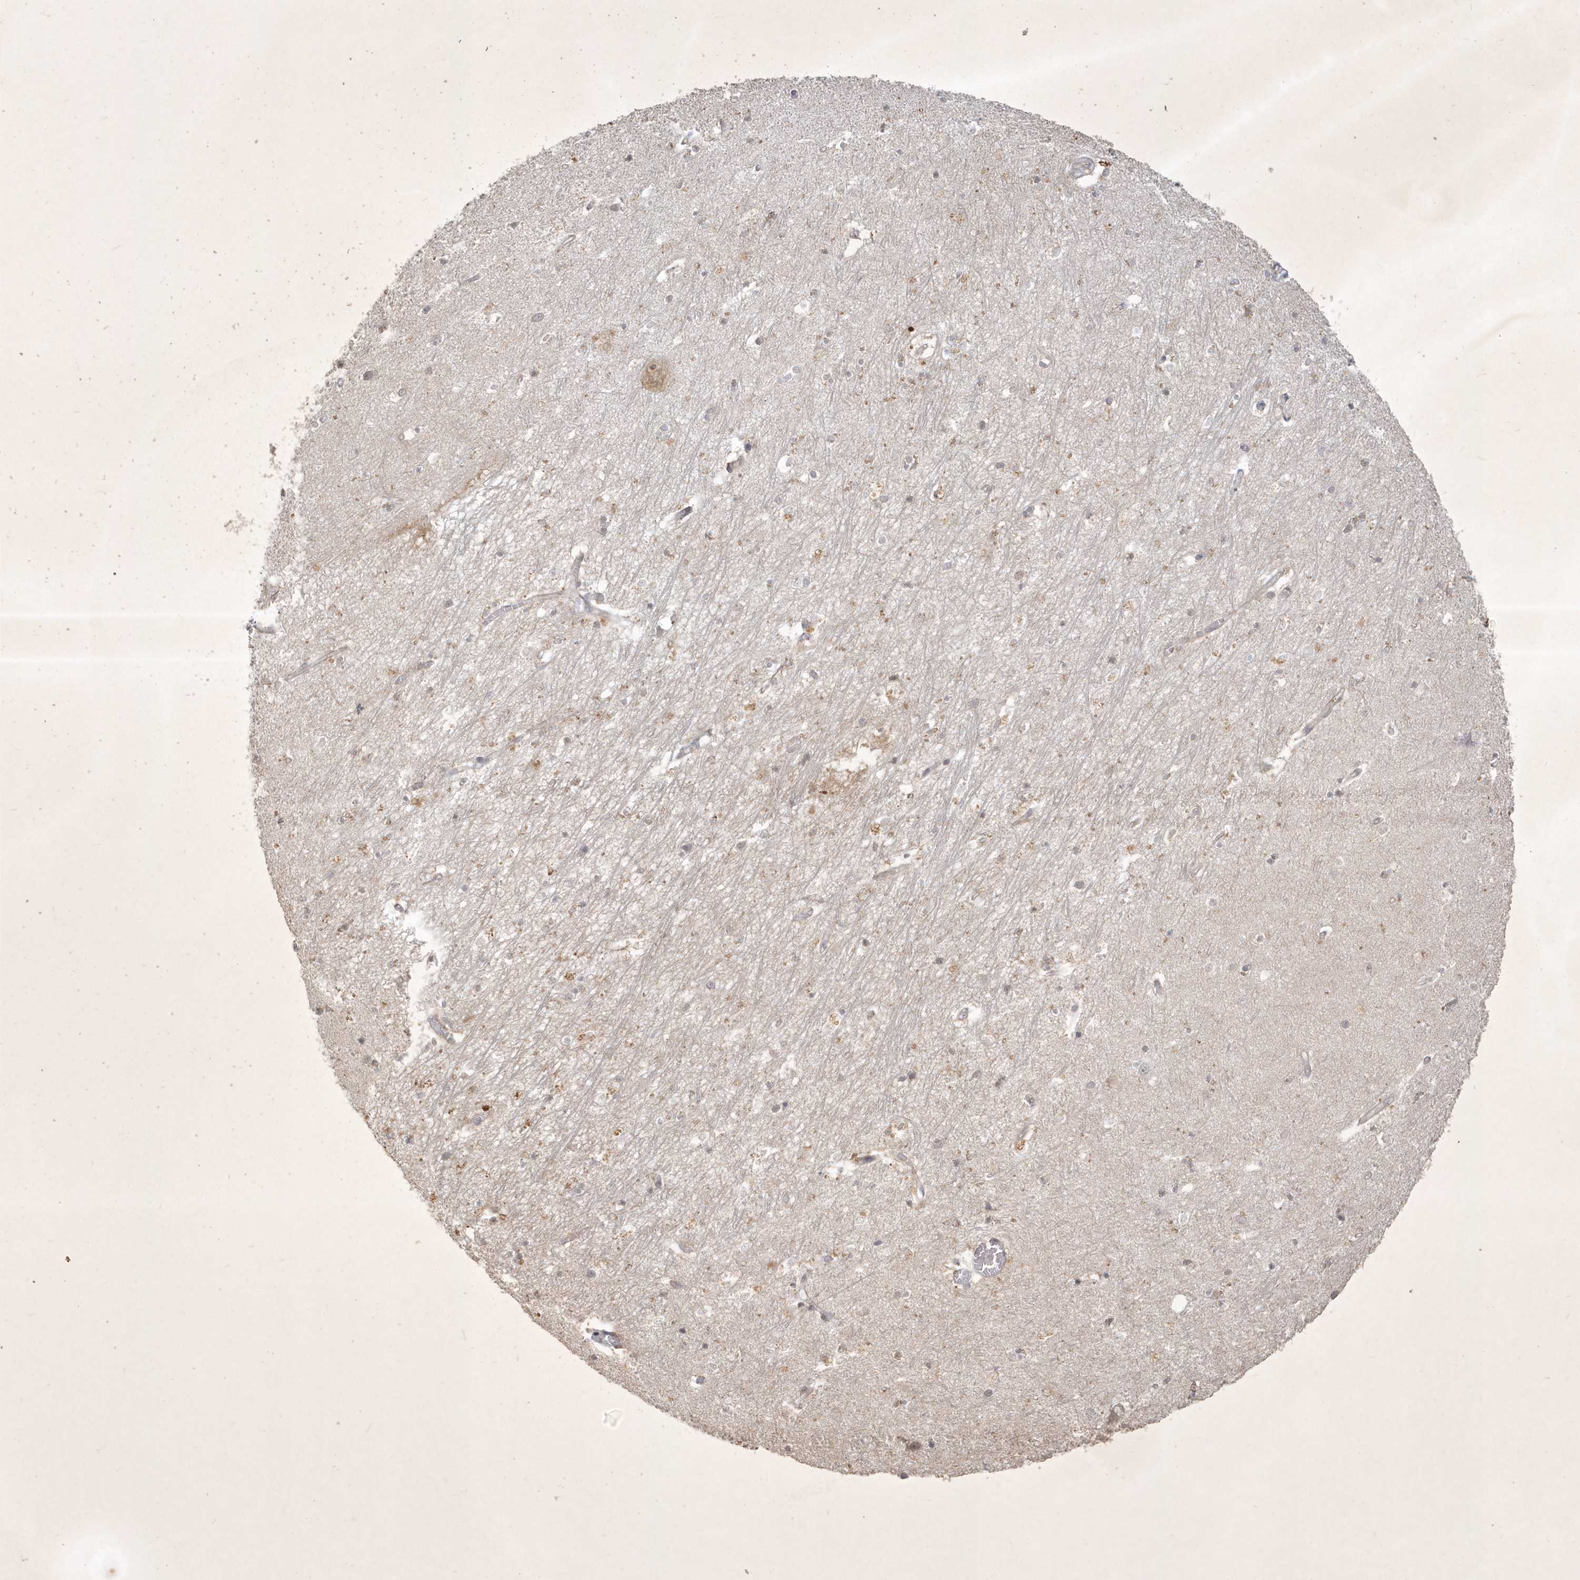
{"staining": {"intensity": "negative", "quantity": "none", "location": "none"}, "tissue": "hippocampus", "cell_type": "Glial cells", "image_type": "normal", "snomed": [{"axis": "morphology", "description": "Normal tissue, NOS"}, {"axis": "topography", "description": "Hippocampus"}], "caption": "Immunohistochemistry (IHC) micrograph of normal hippocampus: hippocampus stained with DAB (3,3'-diaminobenzidine) exhibits no significant protein expression in glial cells.", "gene": "BOD1L2", "patient": {"sex": "female", "age": 64}}